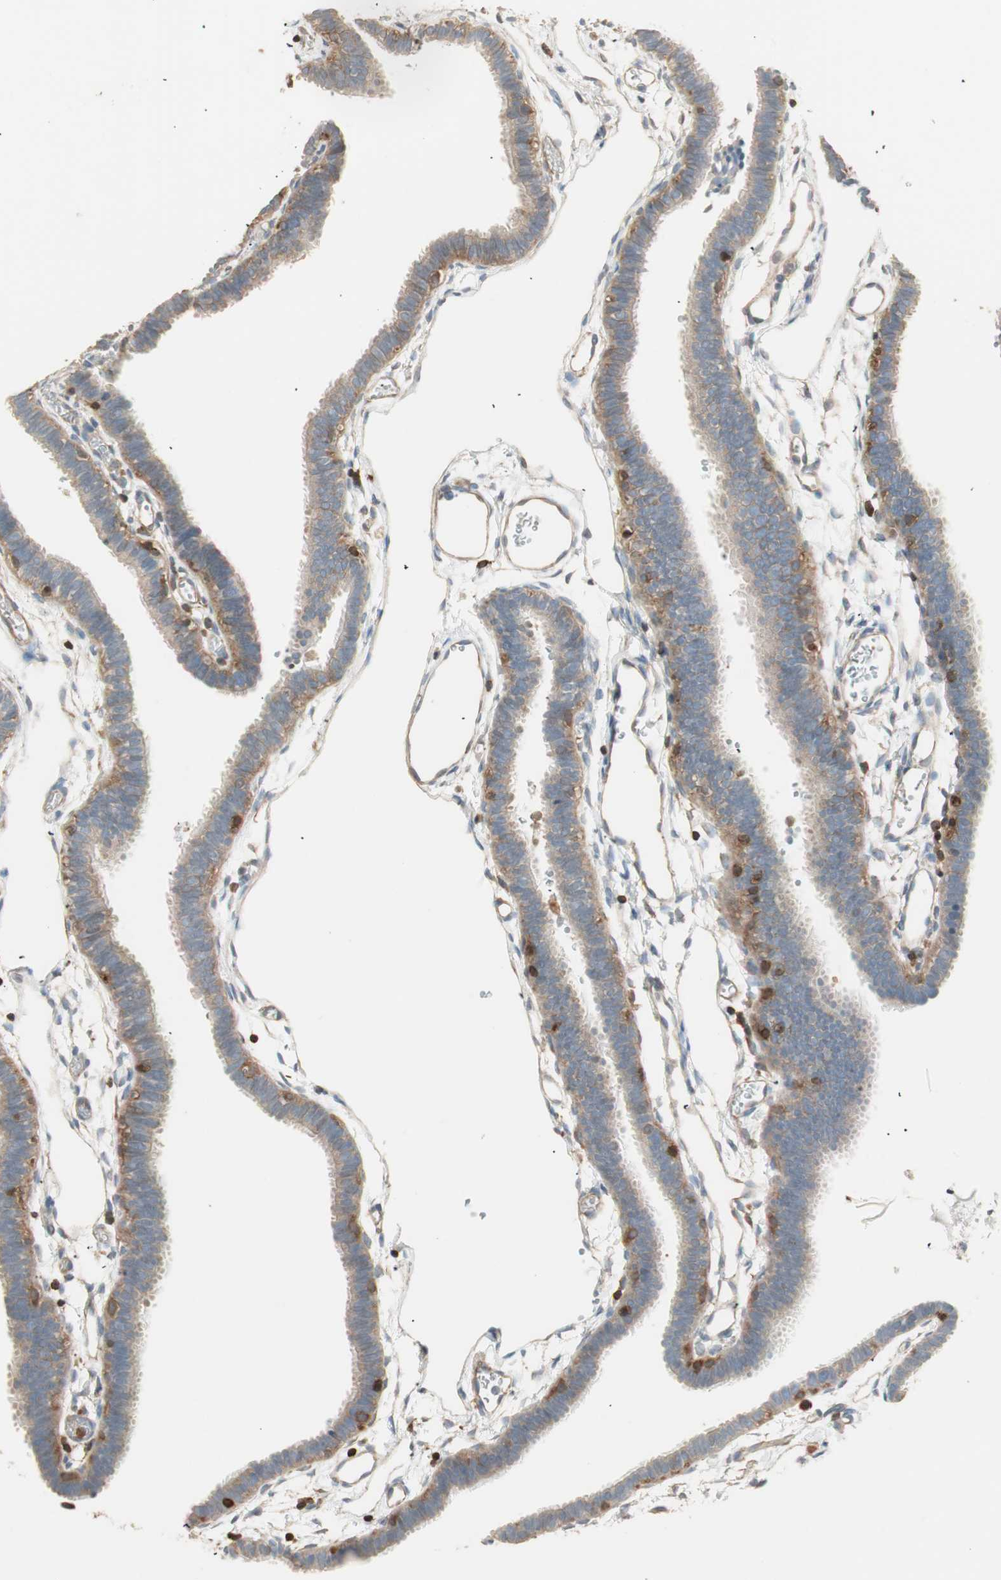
{"staining": {"intensity": "weak", "quantity": ">75%", "location": "cytoplasmic/membranous"}, "tissue": "fallopian tube", "cell_type": "Glandular cells", "image_type": "normal", "snomed": [{"axis": "morphology", "description": "Normal tissue, NOS"}, {"axis": "topography", "description": "Fallopian tube"}], "caption": "Immunohistochemical staining of unremarkable human fallopian tube displays weak cytoplasmic/membranous protein staining in about >75% of glandular cells.", "gene": "CRLF3", "patient": {"sex": "female", "age": 29}}